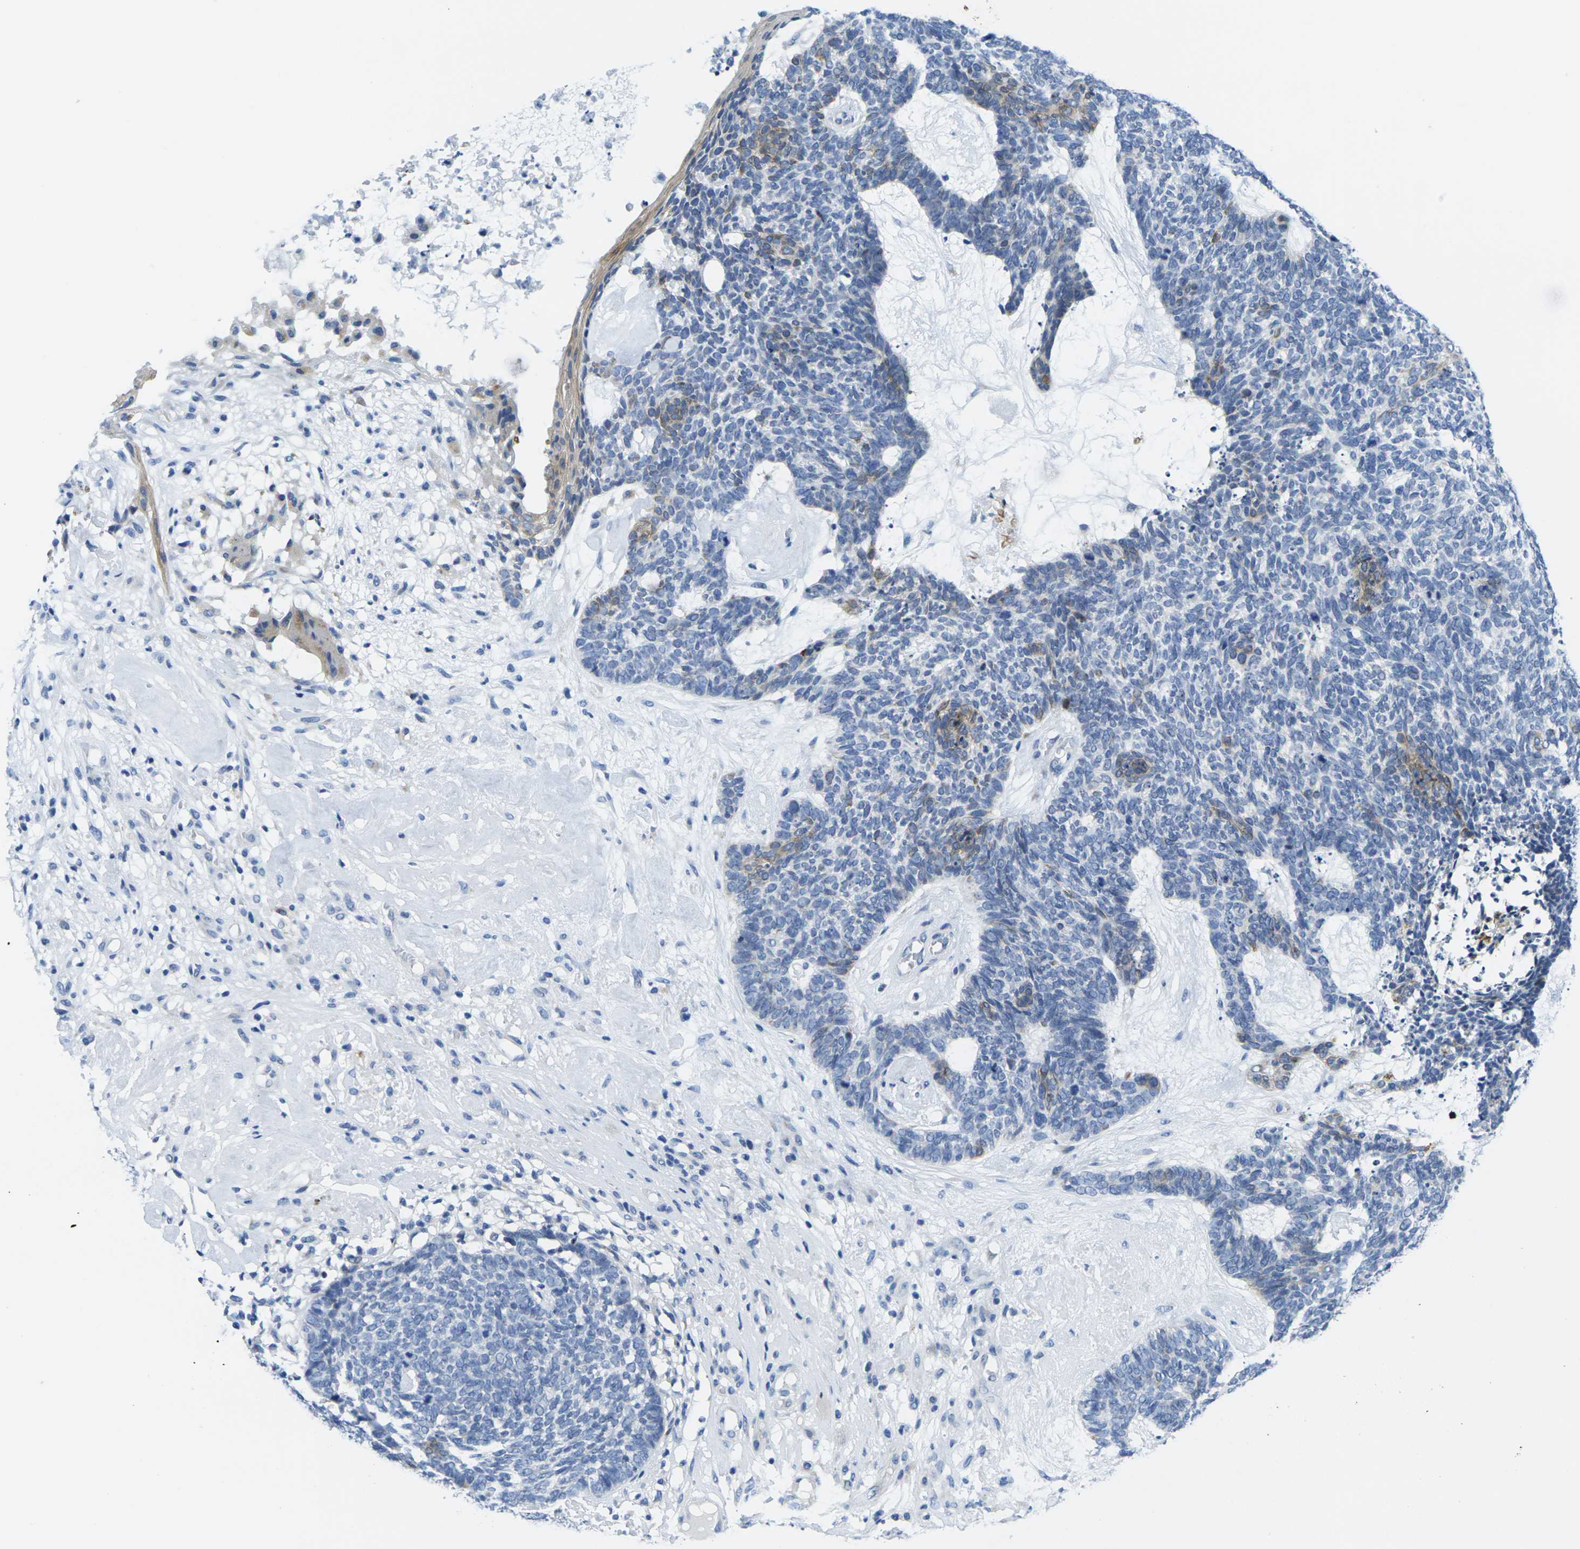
{"staining": {"intensity": "moderate", "quantity": "<25%", "location": "cytoplasmic/membranous"}, "tissue": "skin cancer", "cell_type": "Tumor cells", "image_type": "cancer", "snomed": [{"axis": "morphology", "description": "Basal cell carcinoma"}, {"axis": "topography", "description": "Skin"}], "caption": "A high-resolution histopathology image shows immunohistochemistry (IHC) staining of skin cancer (basal cell carcinoma), which demonstrates moderate cytoplasmic/membranous expression in about <25% of tumor cells.", "gene": "CRK", "patient": {"sex": "female", "age": 84}}